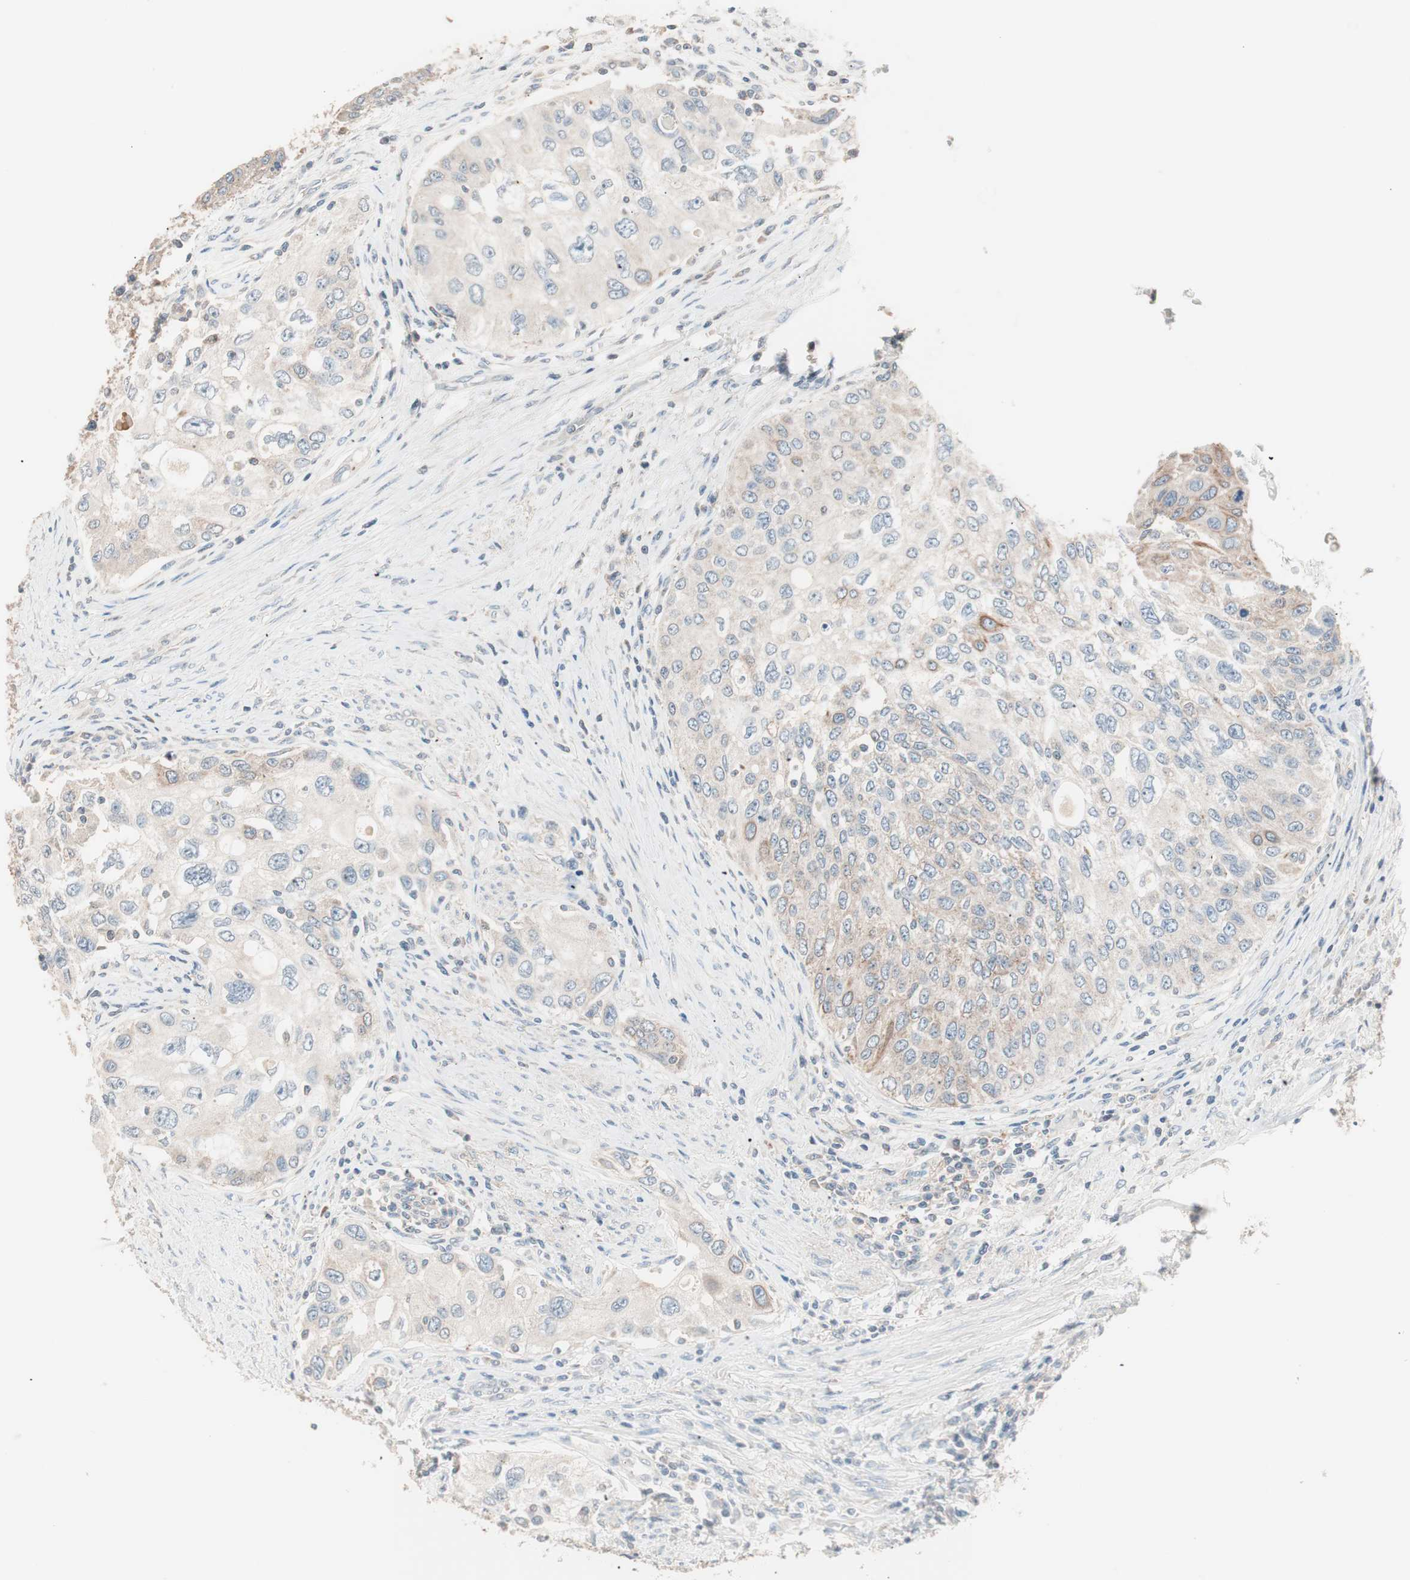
{"staining": {"intensity": "weak", "quantity": "25%-75%", "location": "cytoplasmic/membranous"}, "tissue": "urothelial cancer", "cell_type": "Tumor cells", "image_type": "cancer", "snomed": [{"axis": "morphology", "description": "Urothelial carcinoma, High grade"}, {"axis": "topography", "description": "Urinary bladder"}], "caption": "Urothelial carcinoma (high-grade) tissue shows weak cytoplasmic/membranous expression in approximately 25%-75% of tumor cells Using DAB (3,3'-diaminobenzidine) (brown) and hematoxylin (blue) stains, captured at high magnification using brightfield microscopy.", "gene": "RAD54B", "patient": {"sex": "female", "age": 56}}